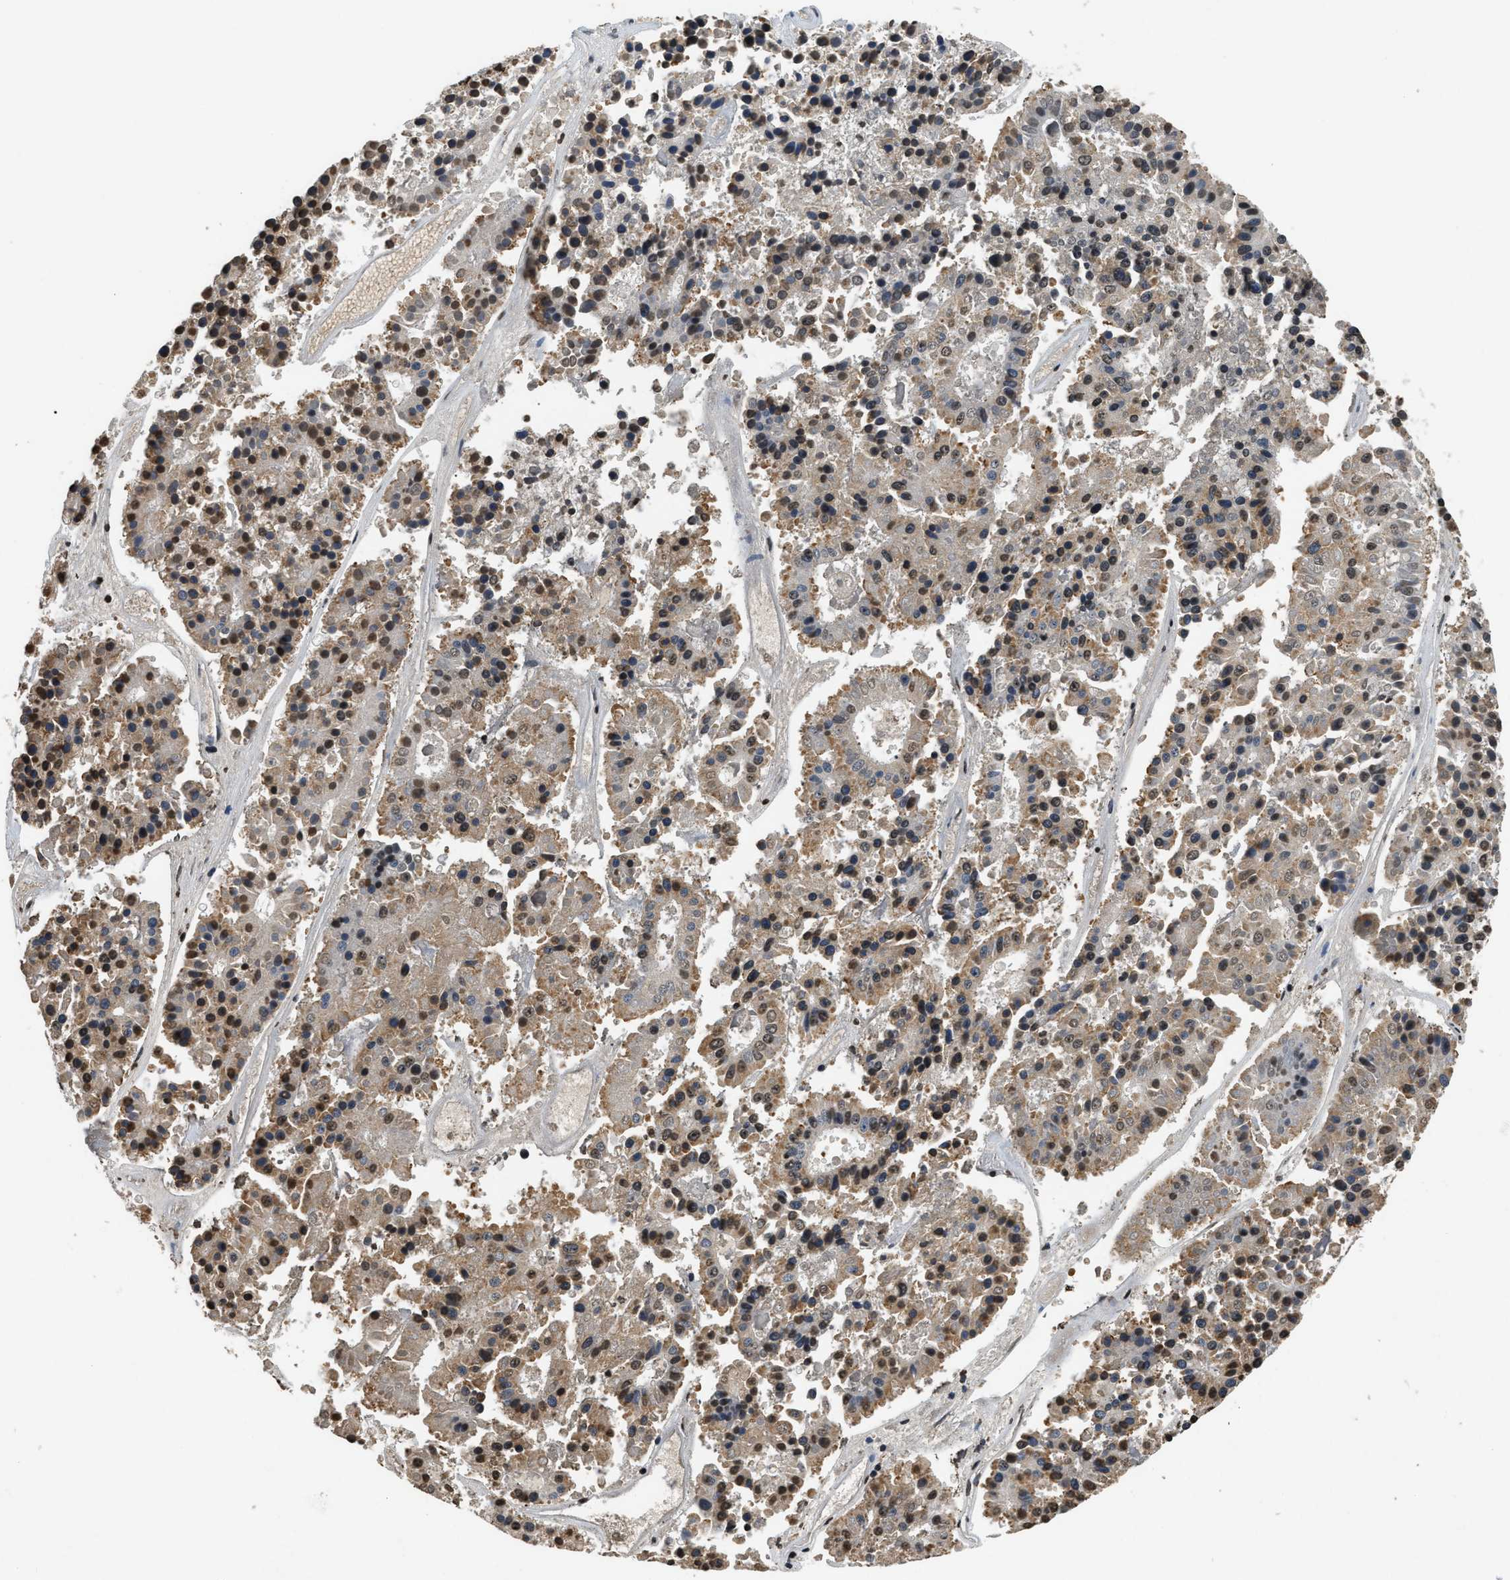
{"staining": {"intensity": "moderate", "quantity": ">75%", "location": "cytoplasmic/membranous,nuclear"}, "tissue": "pancreatic cancer", "cell_type": "Tumor cells", "image_type": "cancer", "snomed": [{"axis": "morphology", "description": "Adenocarcinoma, NOS"}, {"axis": "topography", "description": "Pancreas"}], "caption": "Pancreatic cancer stained for a protein (brown) exhibits moderate cytoplasmic/membranous and nuclear positive staining in about >75% of tumor cells.", "gene": "DNASE1L3", "patient": {"sex": "male", "age": 50}}